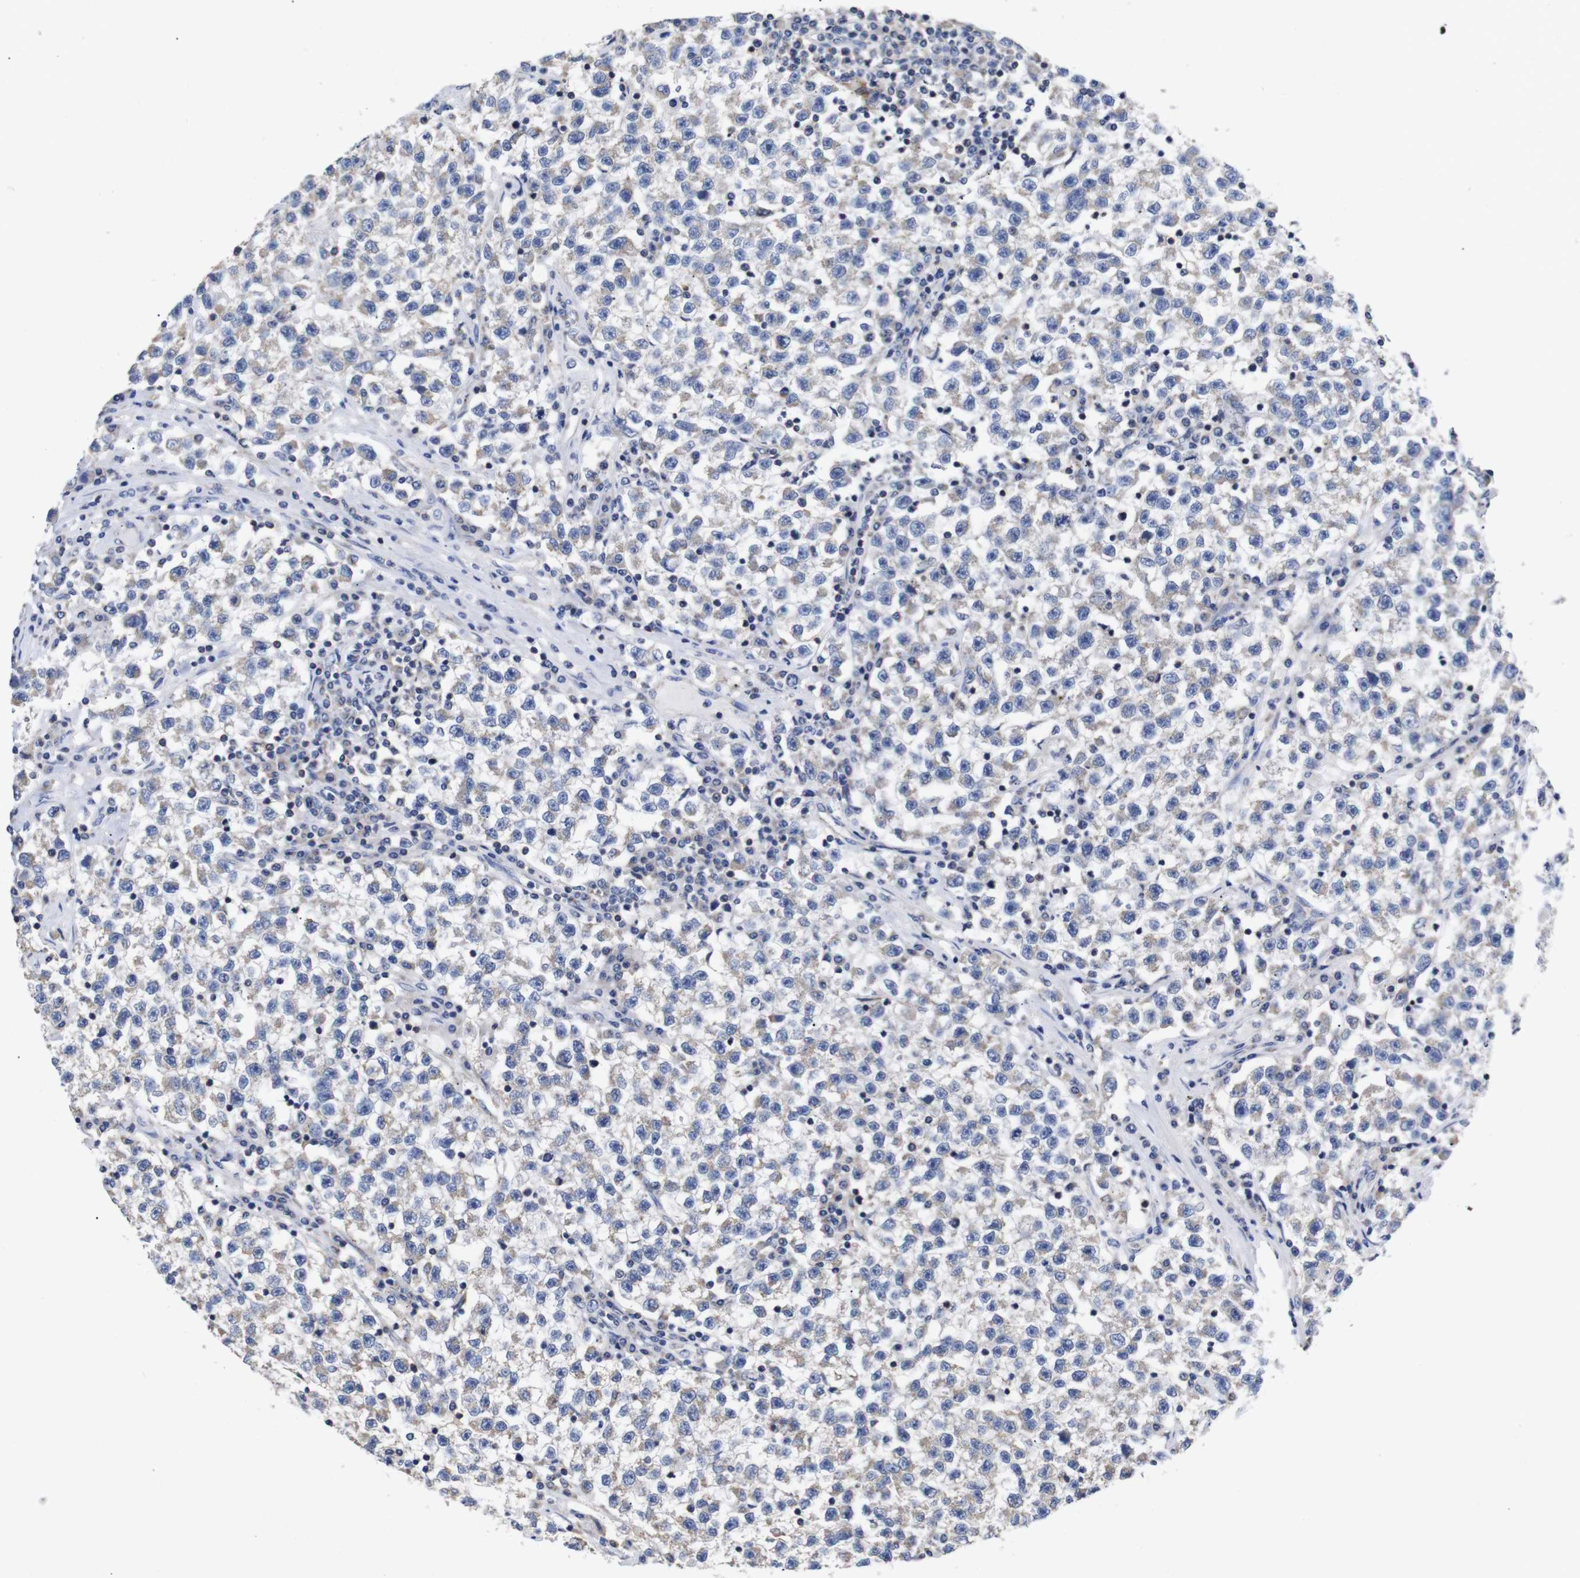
{"staining": {"intensity": "weak", "quantity": "25%-75%", "location": "cytoplasmic/membranous"}, "tissue": "testis cancer", "cell_type": "Tumor cells", "image_type": "cancer", "snomed": [{"axis": "morphology", "description": "Seminoma, NOS"}, {"axis": "topography", "description": "Testis"}], "caption": "DAB immunohistochemical staining of seminoma (testis) reveals weak cytoplasmic/membranous protein positivity in about 25%-75% of tumor cells.", "gene": "OPN3", "patient": {"sex": "male", "age": 22}}